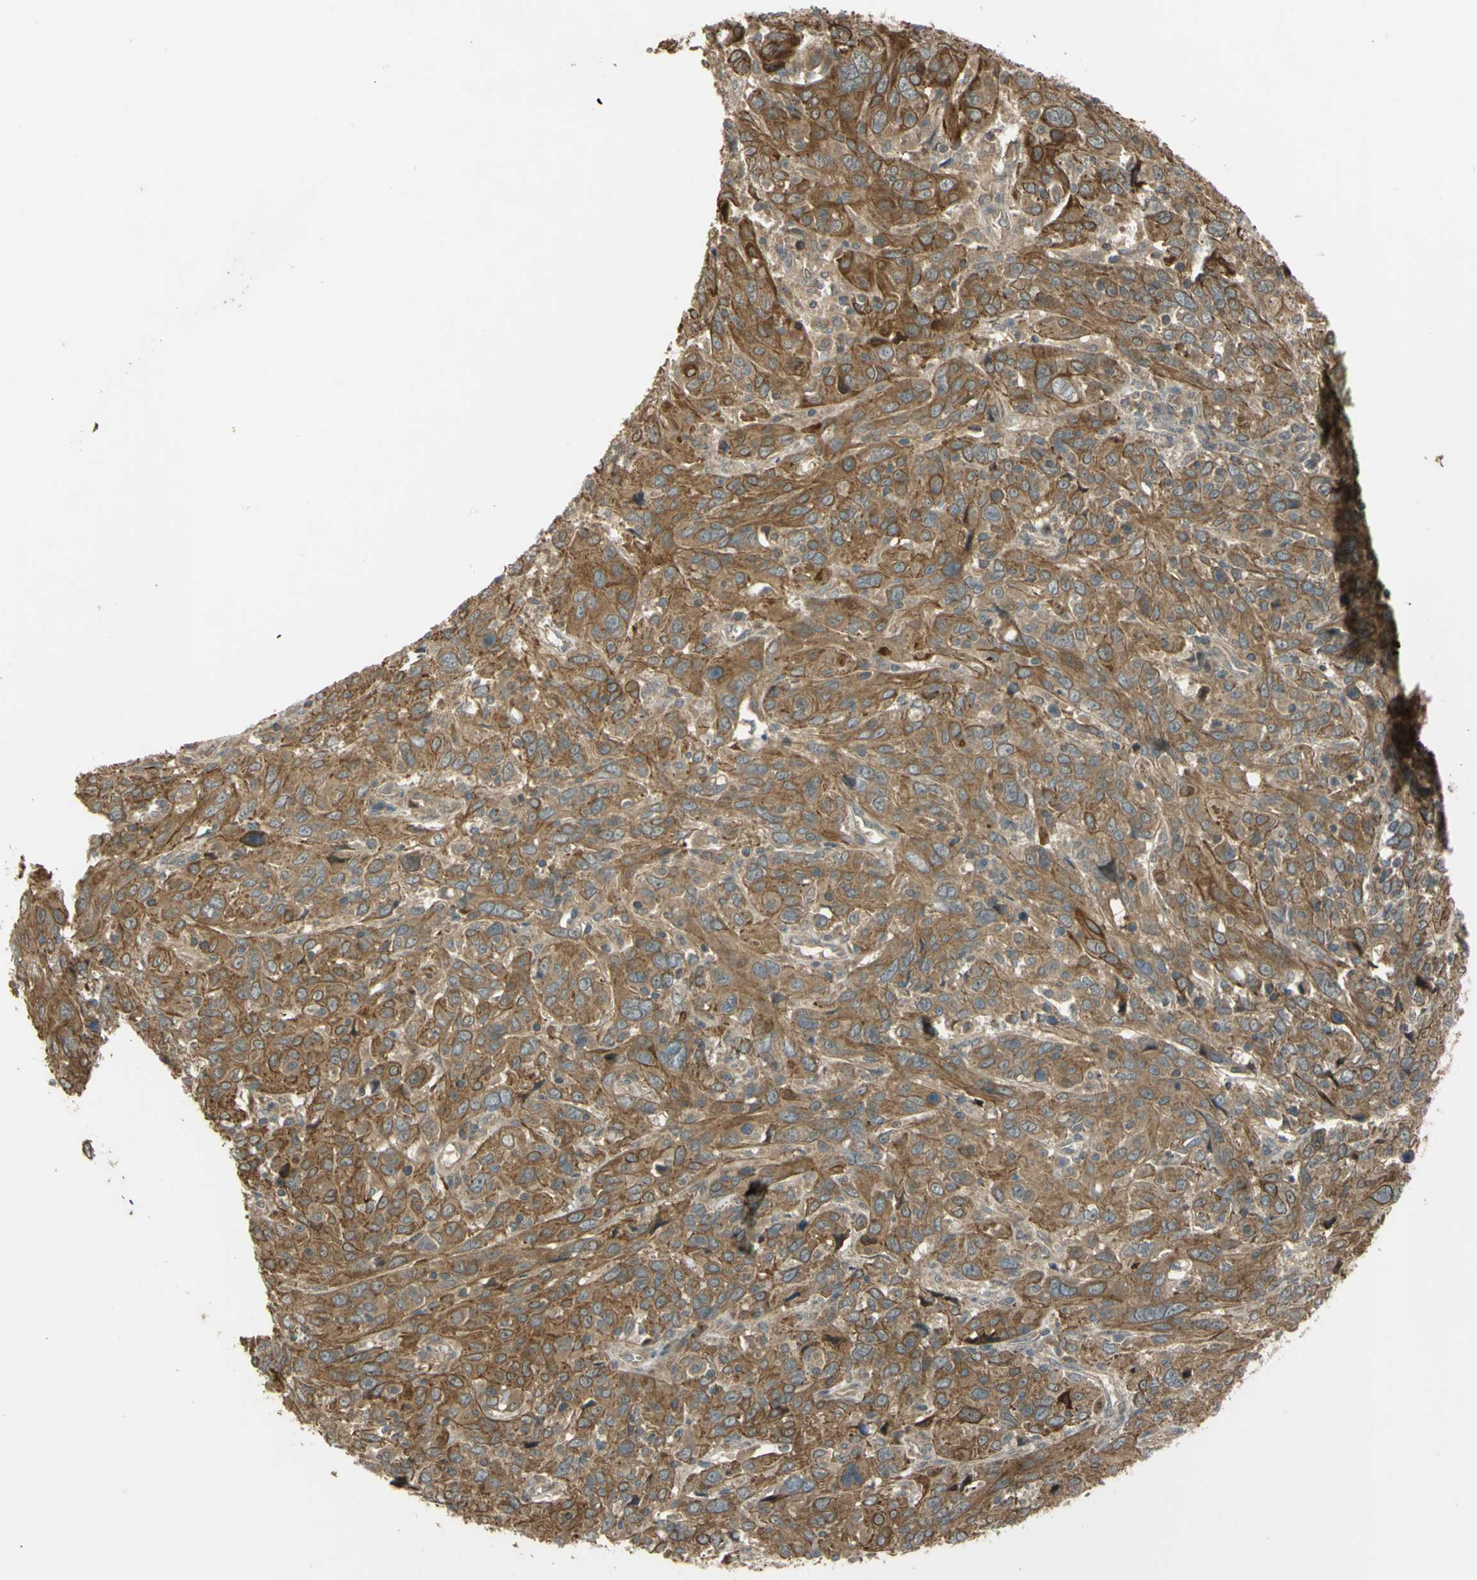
{"staining": {"intensity": "moderate", "quantity": ">75%", "location": "cytoplasmic/membranous"}, "tissue": "cervical cancer", "cell_type": "Tumor cells", "image_type": "cancer", "snomed": [{"axis": "morphology", "description": "Squamous cell carcinoma, NOS"}, {"axis": "topography", "description": "Cervix"}], "caption": "Cervical cancer (squamous cell carcinoma) stained with IHC exhibits moderate cytoplasmic/membranous positivity in approximately >75% of tumor cells.", "gene": "FLII", "patient": {"sex": "female", "age": 46}}